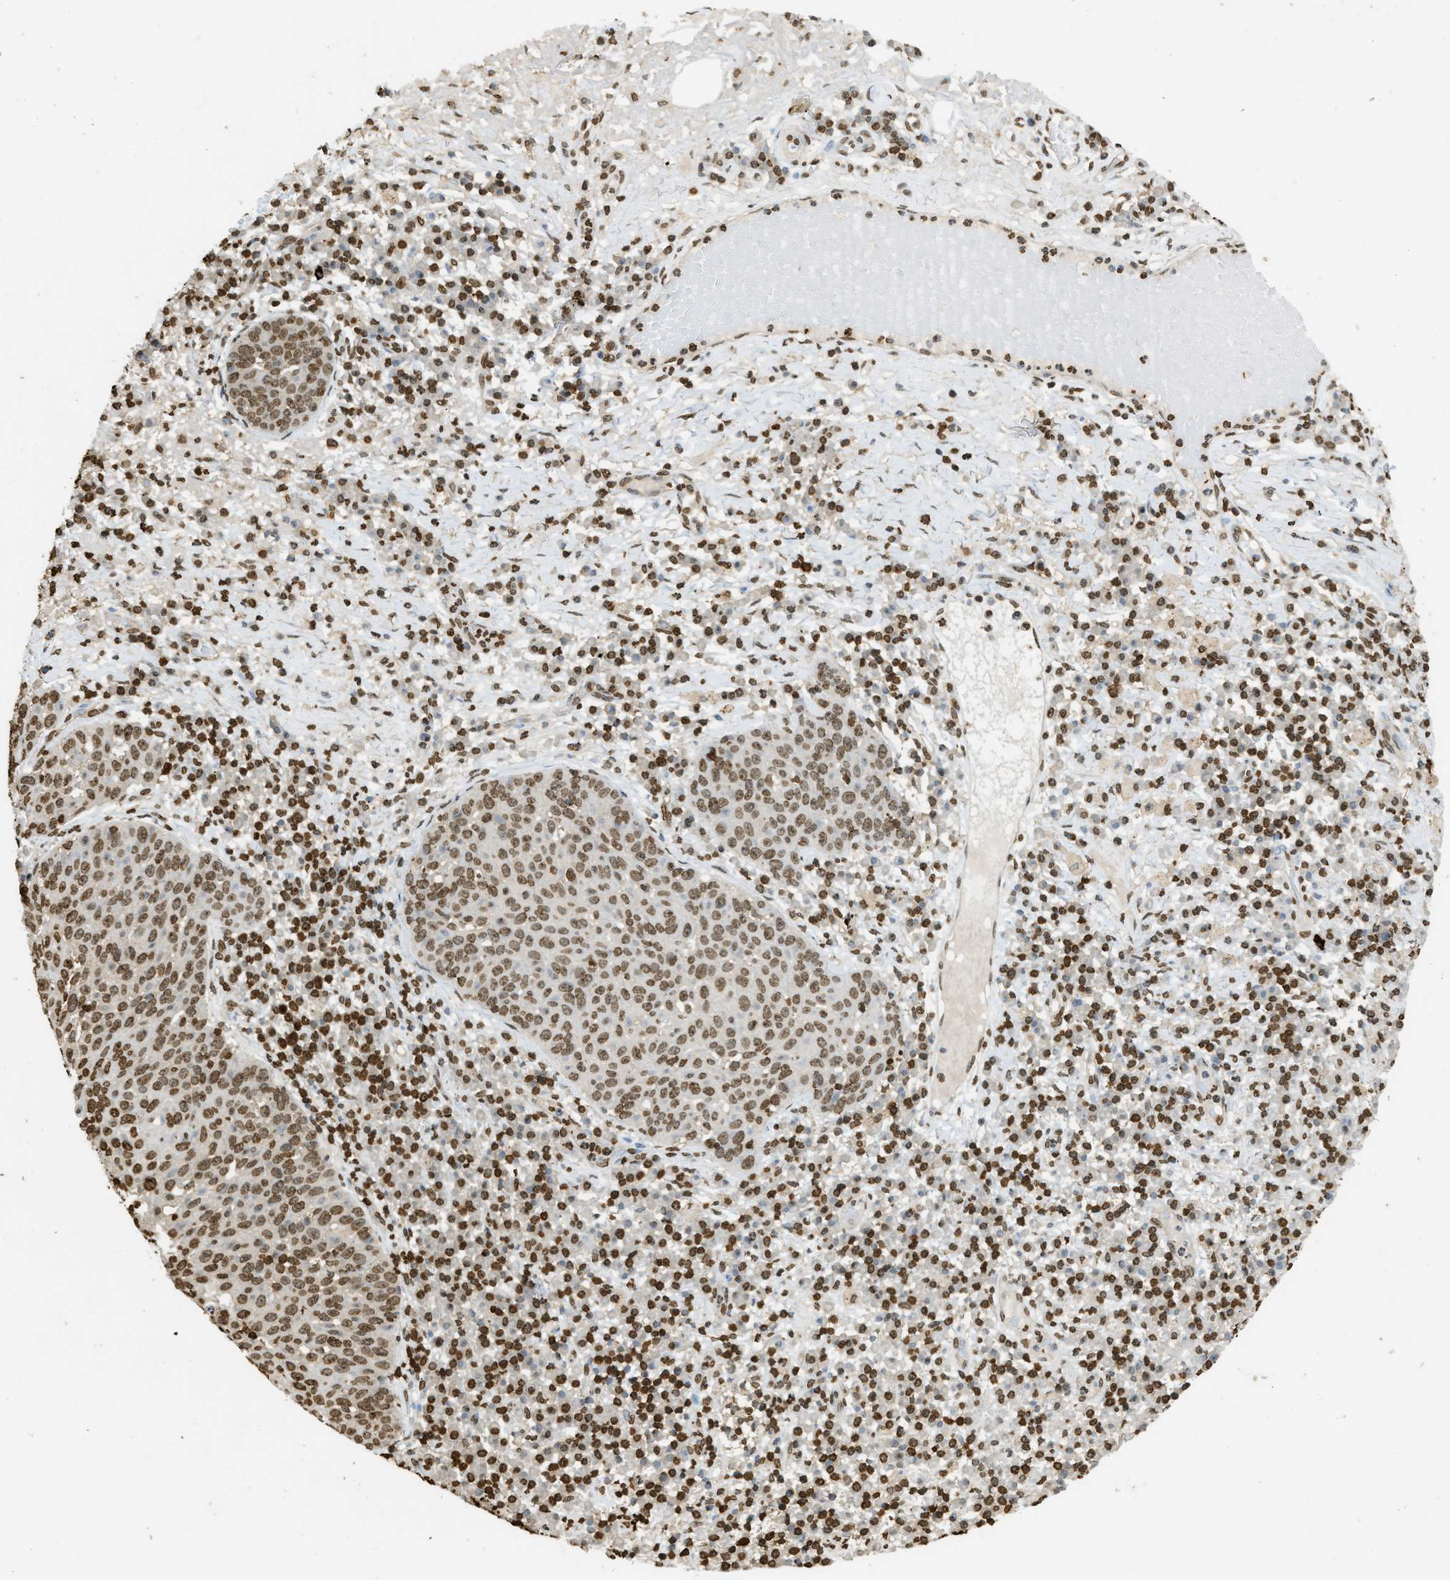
{"staining": {"intensity": "moderate", "quantity": ">75%", "location": "nuclear"}, "tissue": "skin cancer", "cell_type": "Tumor cells", "image_type": "cancer", "snomed": [{"axis": "morphology", "description": "Squamous cell carcinoma in situ, NOS"}, {"axis": "morphology", "description": "Squamous cell carcinoma, NOS"}, {"axis": "topography", "description": "Skin"}], "caption": "Tumor cells reveal medium levels of moderate nuclear positivity in approximately >75% of cells in squamous cell carcinoma (skin).", "gene": "NR5A2", "patient": {"sex": "male", "age": 93}}